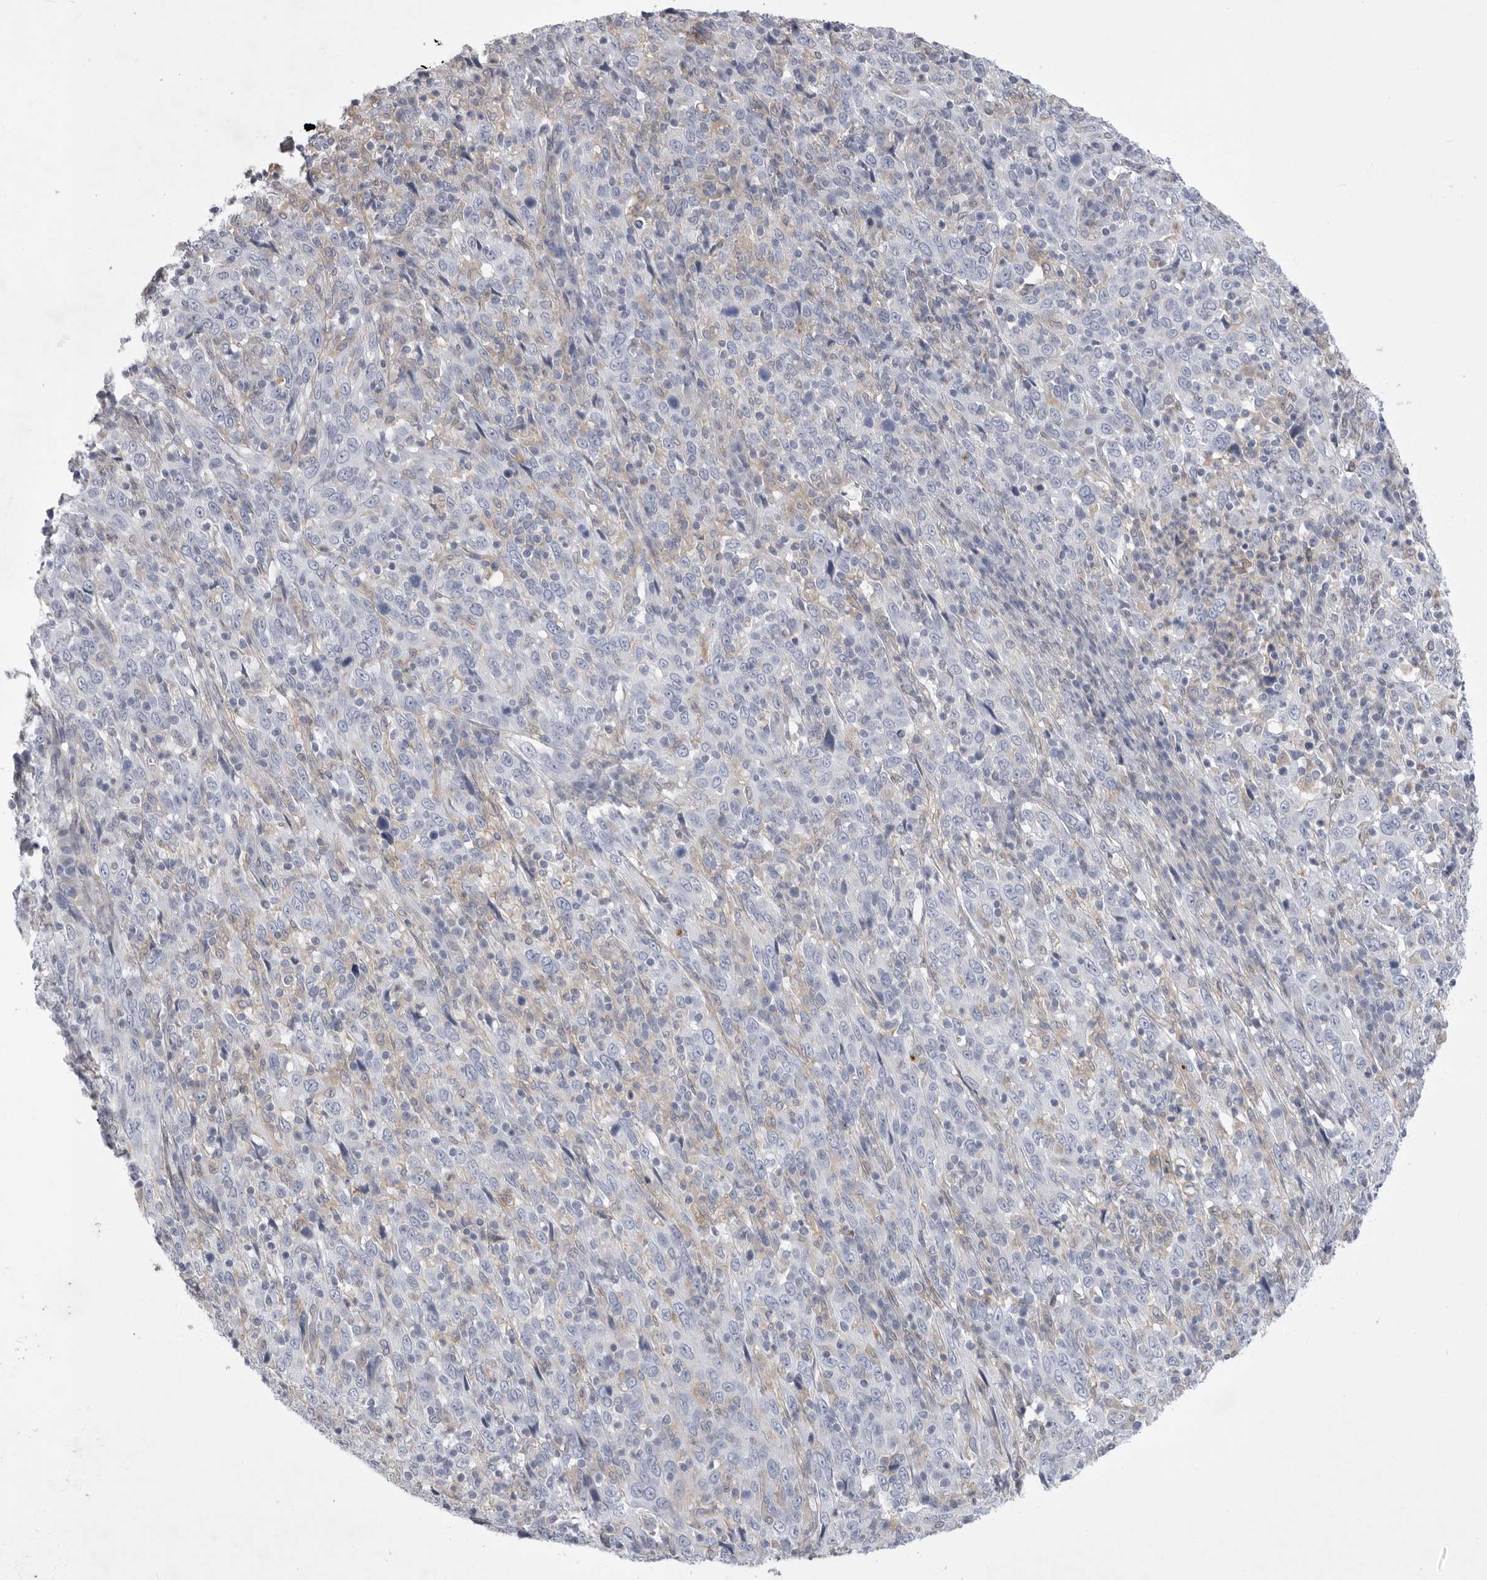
{"staining": {"intensity": "negative", "quantity": "none", "location": "none"}, "tissue": "cervical cancer", "cell_type": "Tumor cells", "image_type": "cancer", "snomed": [{"axis": "morphology", "description": "Squamous cell carcinoma, NOS"}, {"axis": "topography", "description": "Cervix"}], "caption": "Immunohistochemistry of human cervical cancer demonstrates no staining in tumor cells. The staining was performed using DAB (3,3'-diaminobenzidine) to visualize the protein expression in brown, while the nuclei were stained in blue with hematoxylin (Magnification: 20x).", "gene": "SIGLEC10", "patient": {"sex": "female", "age": 46}}